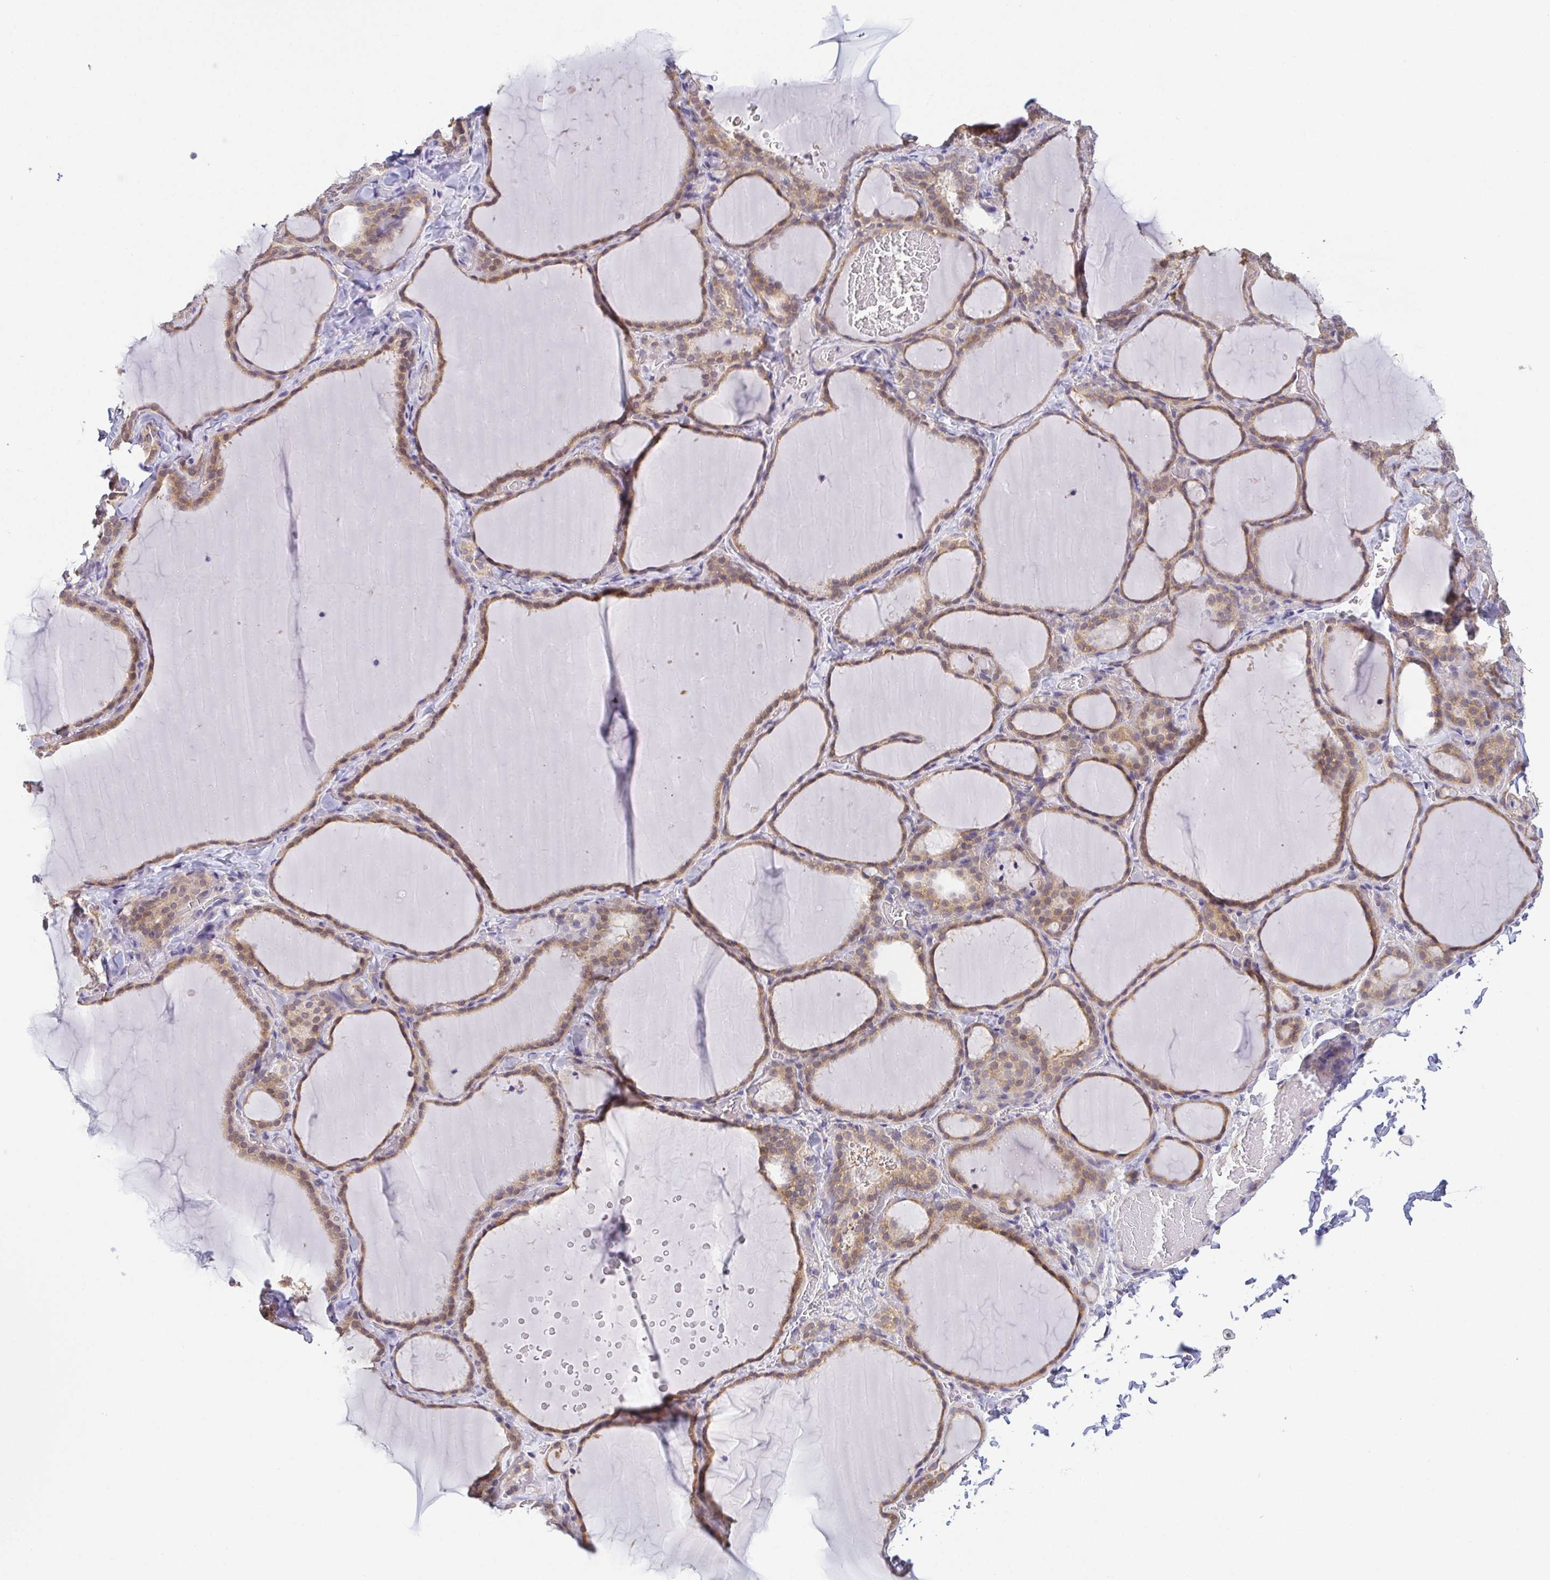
{"staining": {"intensity": "weak", "quantity": ">75%", "location": "cytoplasmic/membranous"}, "tissue": "thyroid gland", "cell_type": "Glandular cells", "image_type": "normal", "snomed": [{"axis": "morphology", "description": "Normal tissue, NOS"}, {"axis": "topography", "description": "Thyroid gland"}], "caption": "Protein staining exhibits weak cytoplasmic/membranous positivity in approximately >75% of glandular cells in benign thyroid gland.", "gene": "BCL2L1", "patient": {"sex": "female", "age": 22}}